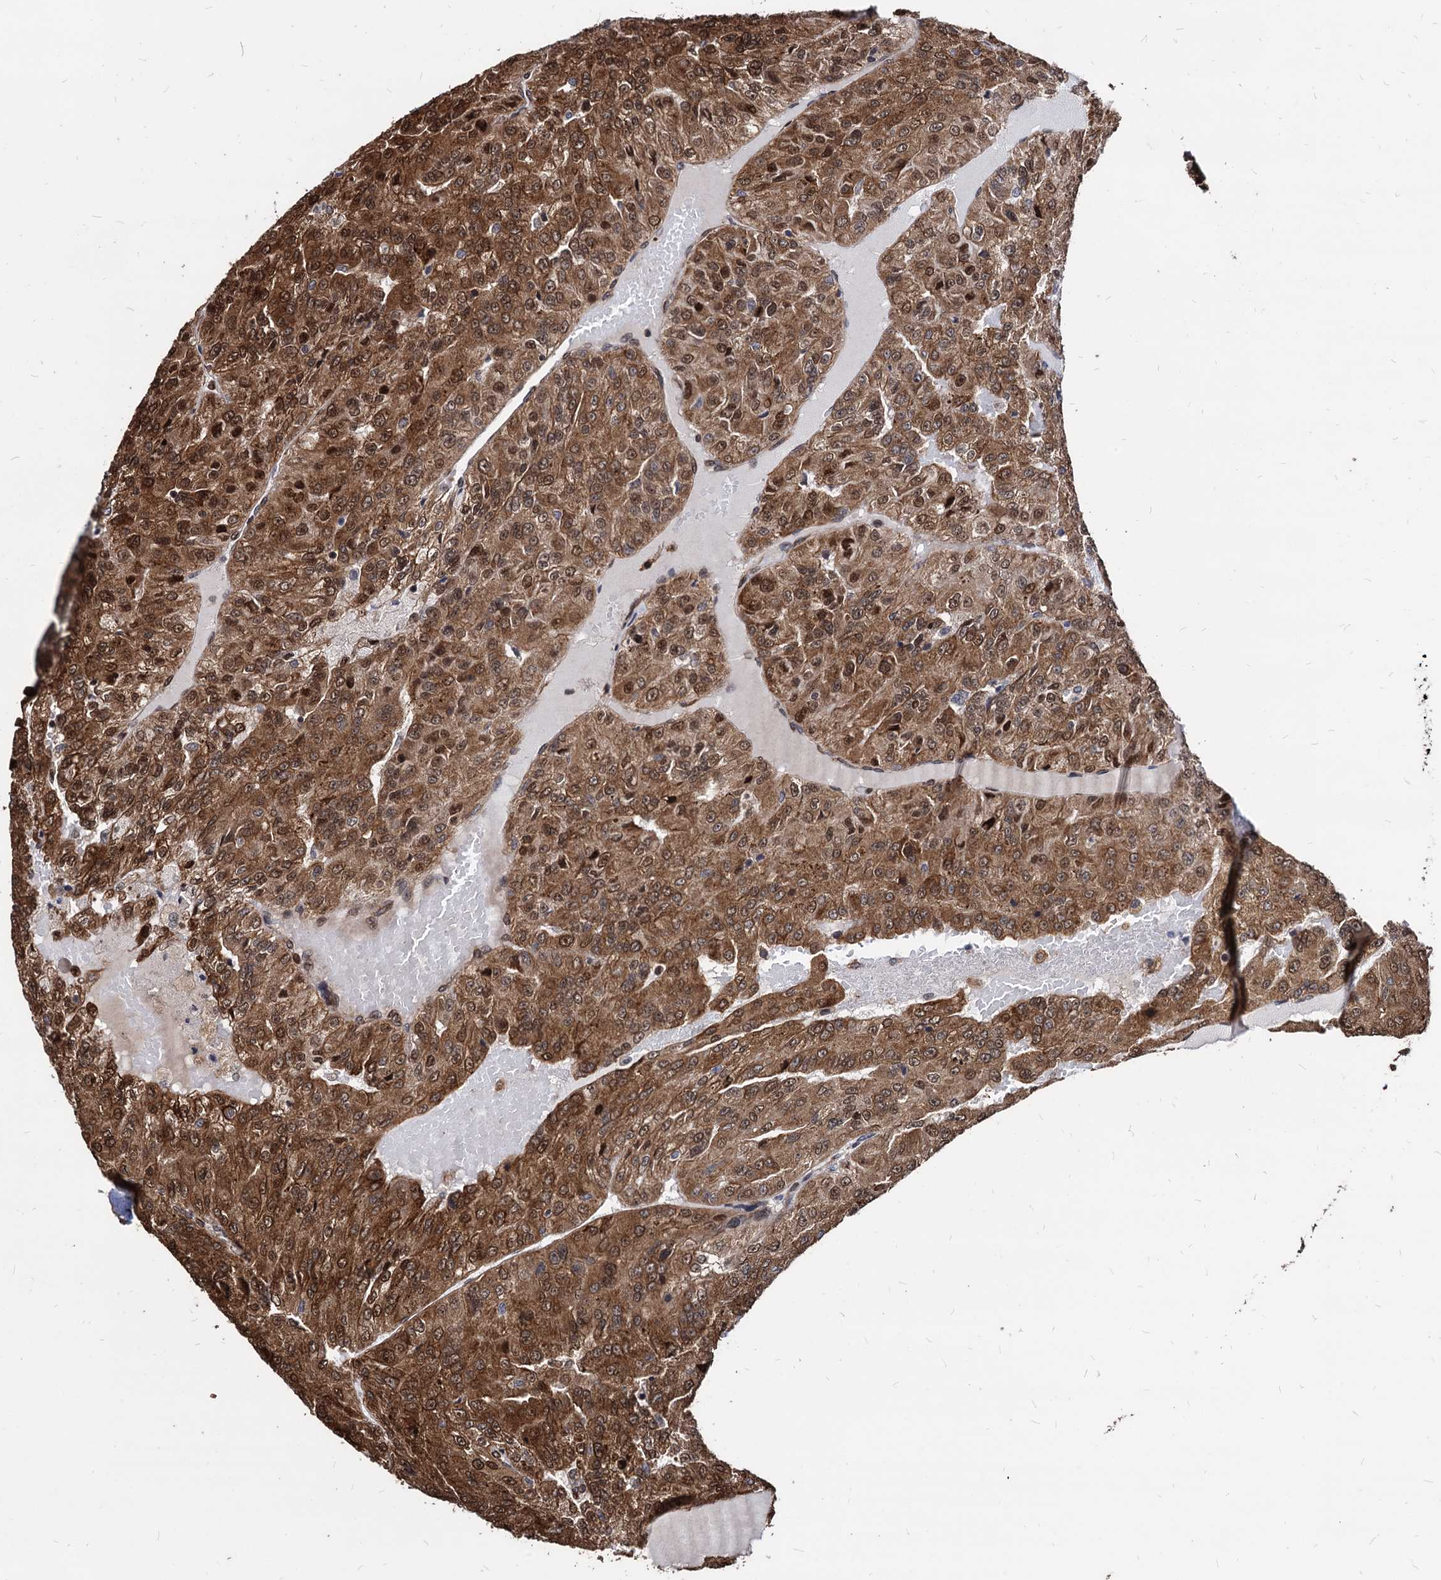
{"staining": {"intensity": "strong", "quantity": ">75%", "location": "cytoplasmic/membranous,nuclear"}, "tissue": "renal cancer", "cell_type": "Tumor cells", "image_type": "cancer", "snomed": [{"axis": "morphology", "description": "Adenocarcinoma, NOS"}, {"axis": "topography", "description": "Kidney"}], "caption": "Tumor cells reveal high levels of strong cytoplasmic/membranous and nuclear expression in approximately >75% of cells in human renal adenocarcinoma.", "gene": "ANKRD12", "patient": {"sex": "female", "age": 63}}